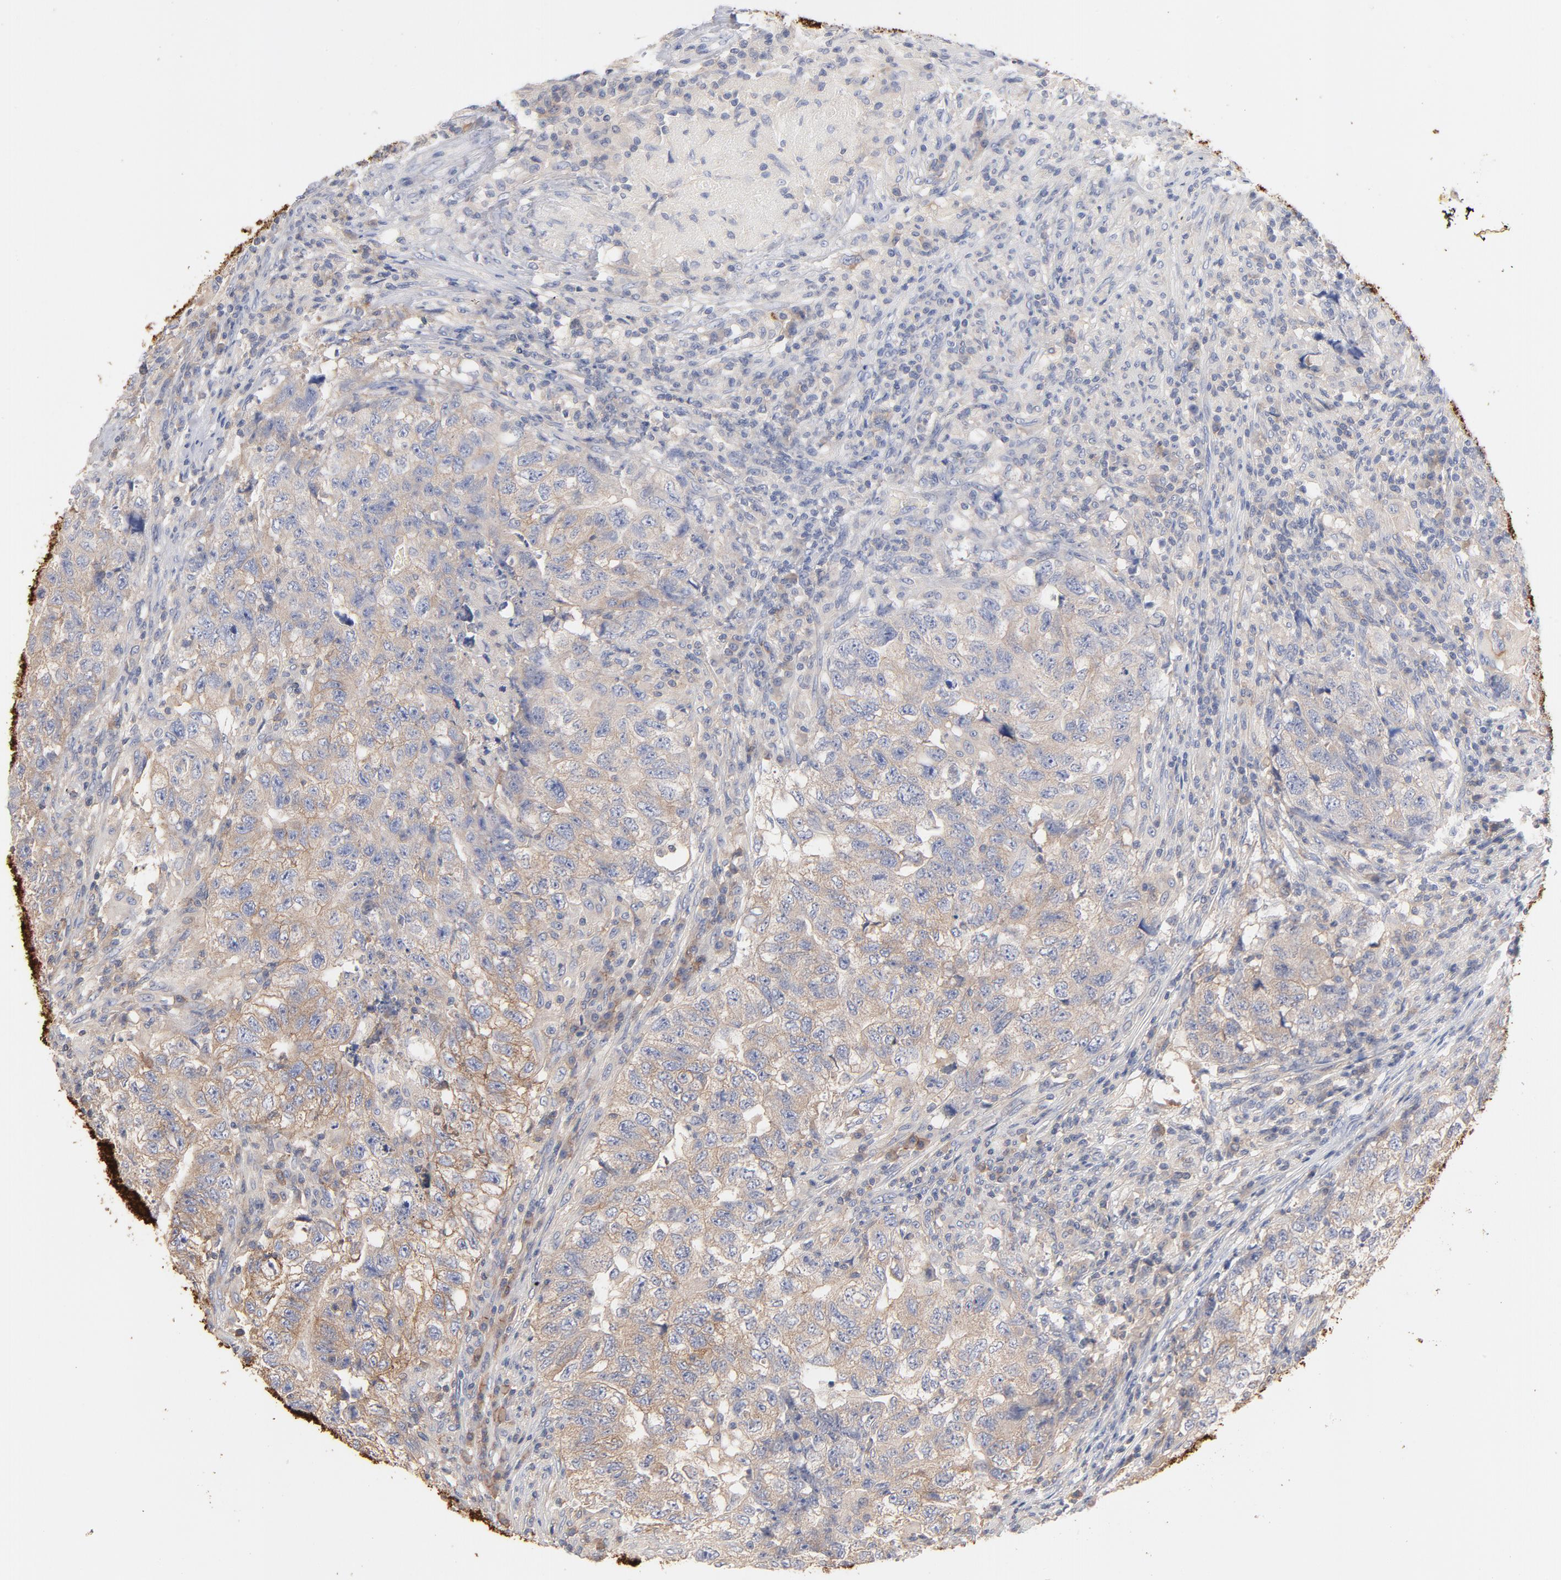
{"staining": {"intensity": "weak", "quantity": "<25%", "location": "cytoplasmic/membranous"}, "tissue": "testis cancer", "cell_type": "Tumor cells", "image_type": "cancer", "snomed": [{"axis": "morphology", "description": "Carcinoma, Embryonal, NOS"}, {"axis": "topography", "description": "Testis"}], "caption": "Immunohistochemistry image of testis embryonal carcinoma stained for a protein (brown), which displays no positivity in tumor cells.", "gene": "SETD3", "patient": {"sex": "male", "age": 21}}